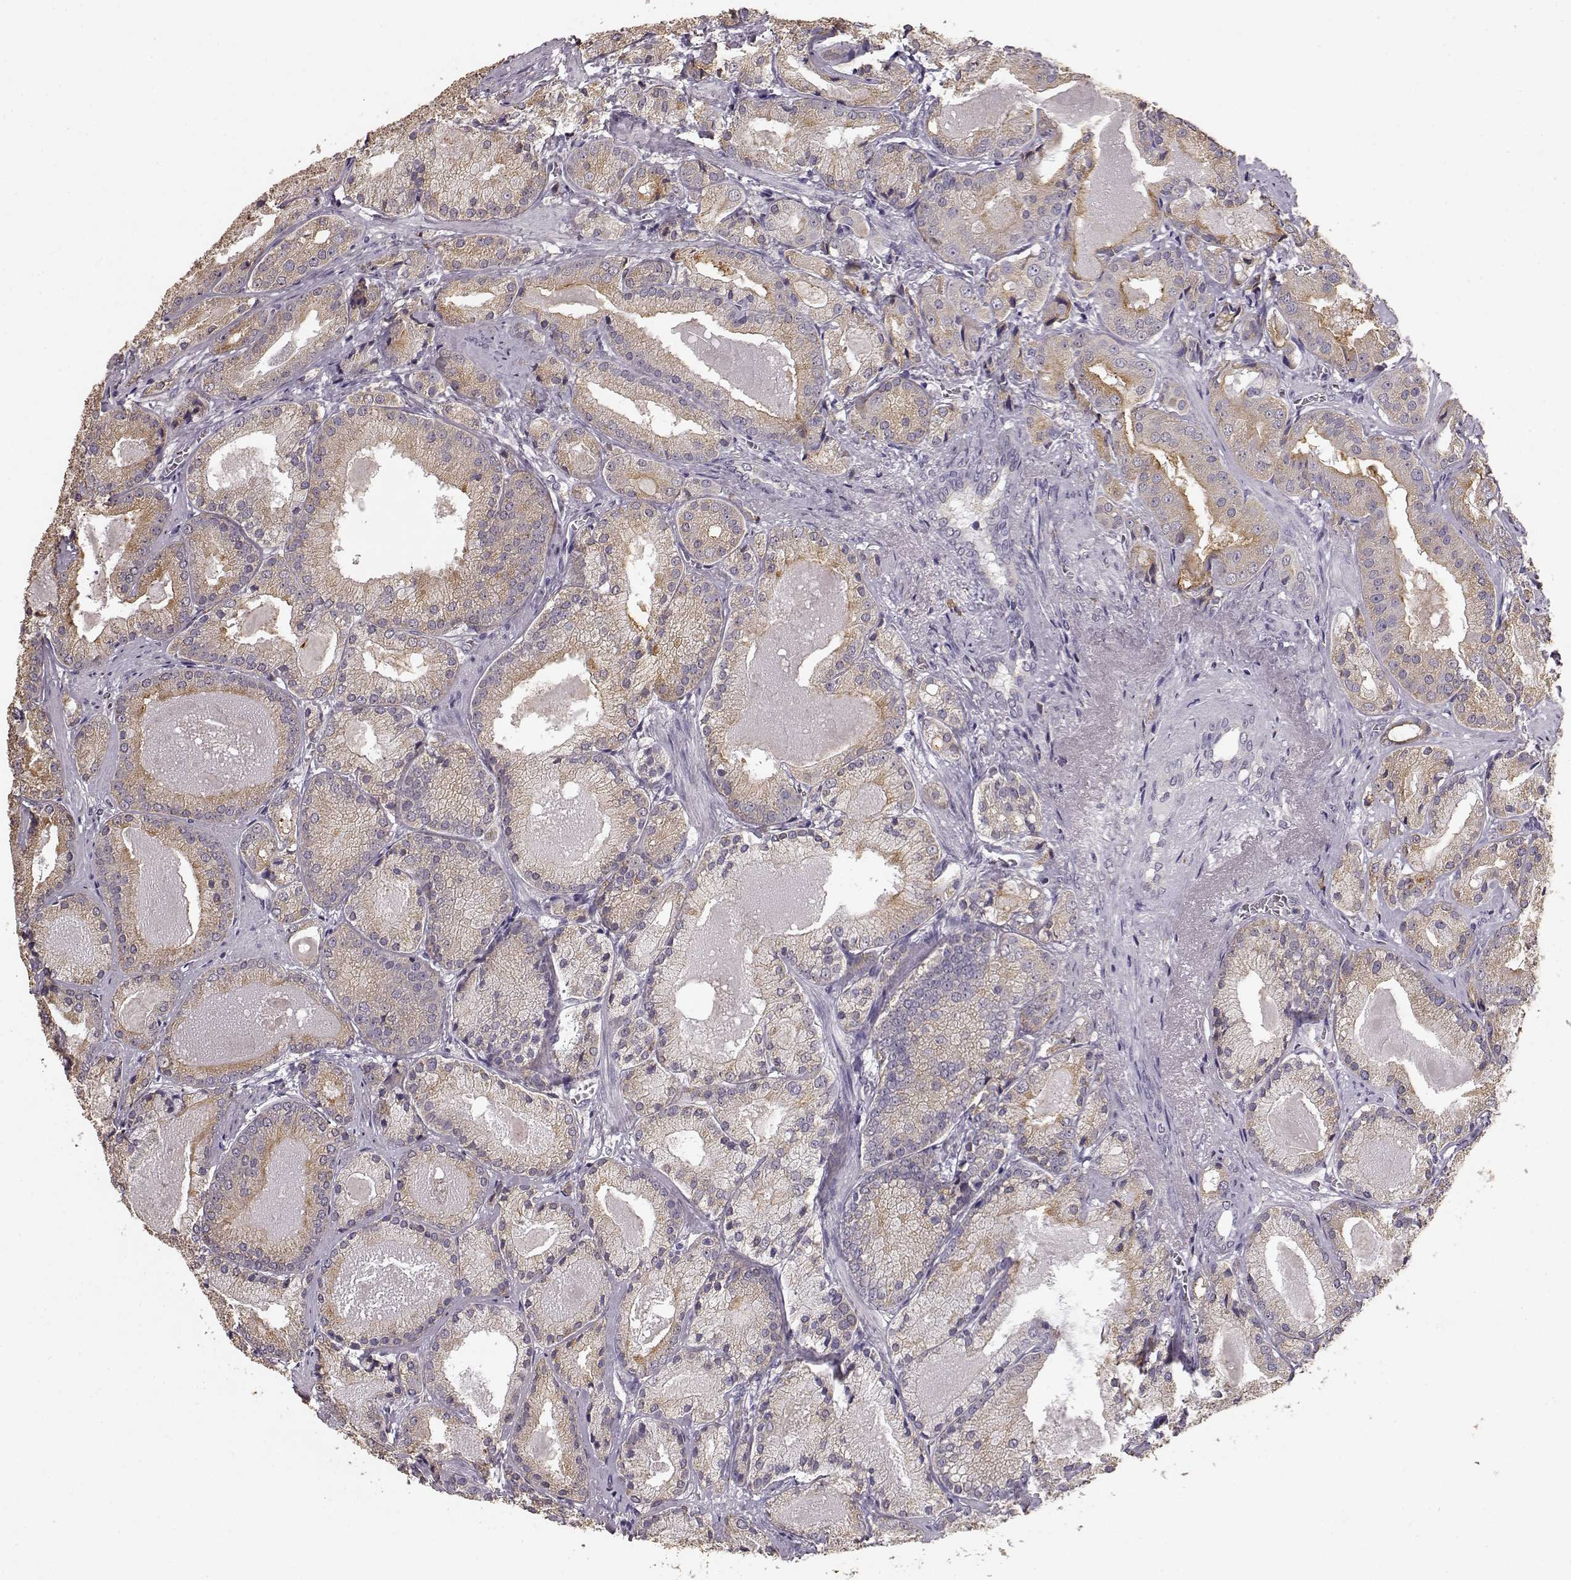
{"staining": {"intensity": "weak", "quantity": ">75%", "location": "cytoplasmic/membranous"}, "tissue": "prostate cancer", "cell_type": "Tumor cells", "image_type": "cancer", "snomed": [{"axis": "morphology", "description": "Adenocarcinoma, High grade"}, {"axis": "topography", "description": "Prostate"}], "caption": "Immunohistochemistry (IHC) (DAB (3,3'-diaminobenzidine)) staining of human prostate cancer shows weak cytoplasmic/membranous protein positivity in approximately >75% of tumor cells.", "gene": "GABRG3", "patient": {"sex": "male", "age": 66}}